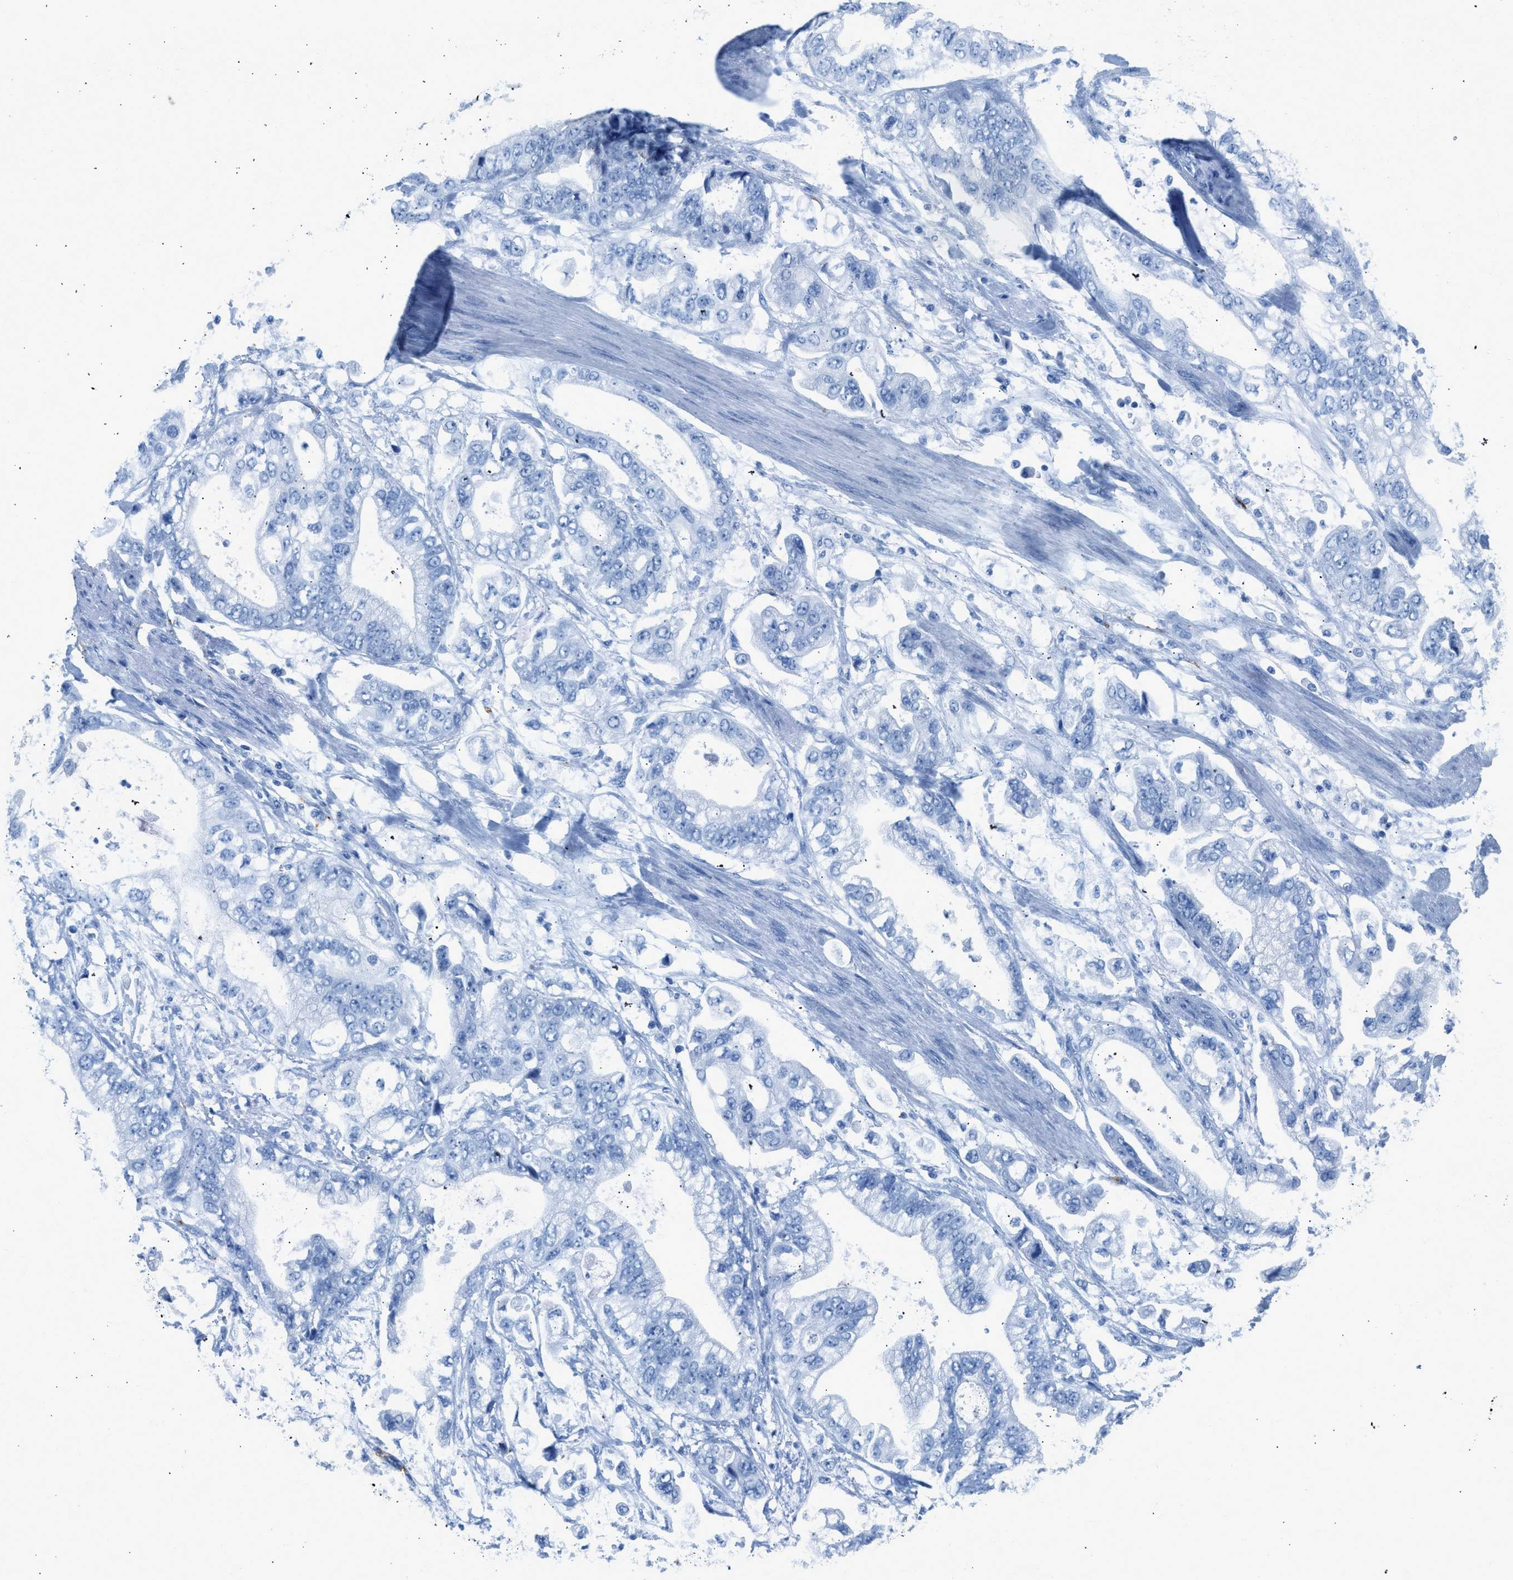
{"staining": {"intensity": "negative", "quantity": "none", "location": "none"}, "tissue": "stomach cancer", "cell_type": "Tumor cells", "image_type": "cancer", "snomed": [{"axis": "morphology", "description": "Normal tissue, NOS"}, {"axis": "morphology", "description": "Adenocarcinoma, NOS"}, {"axis": "topography", "description": "Stomach"}], "caption": "Tumor cells show no significant protein positivity in stomach adenocarcinoma.", "gene": "FAIM2", "patient": {"sex": "male", "age": 62}}